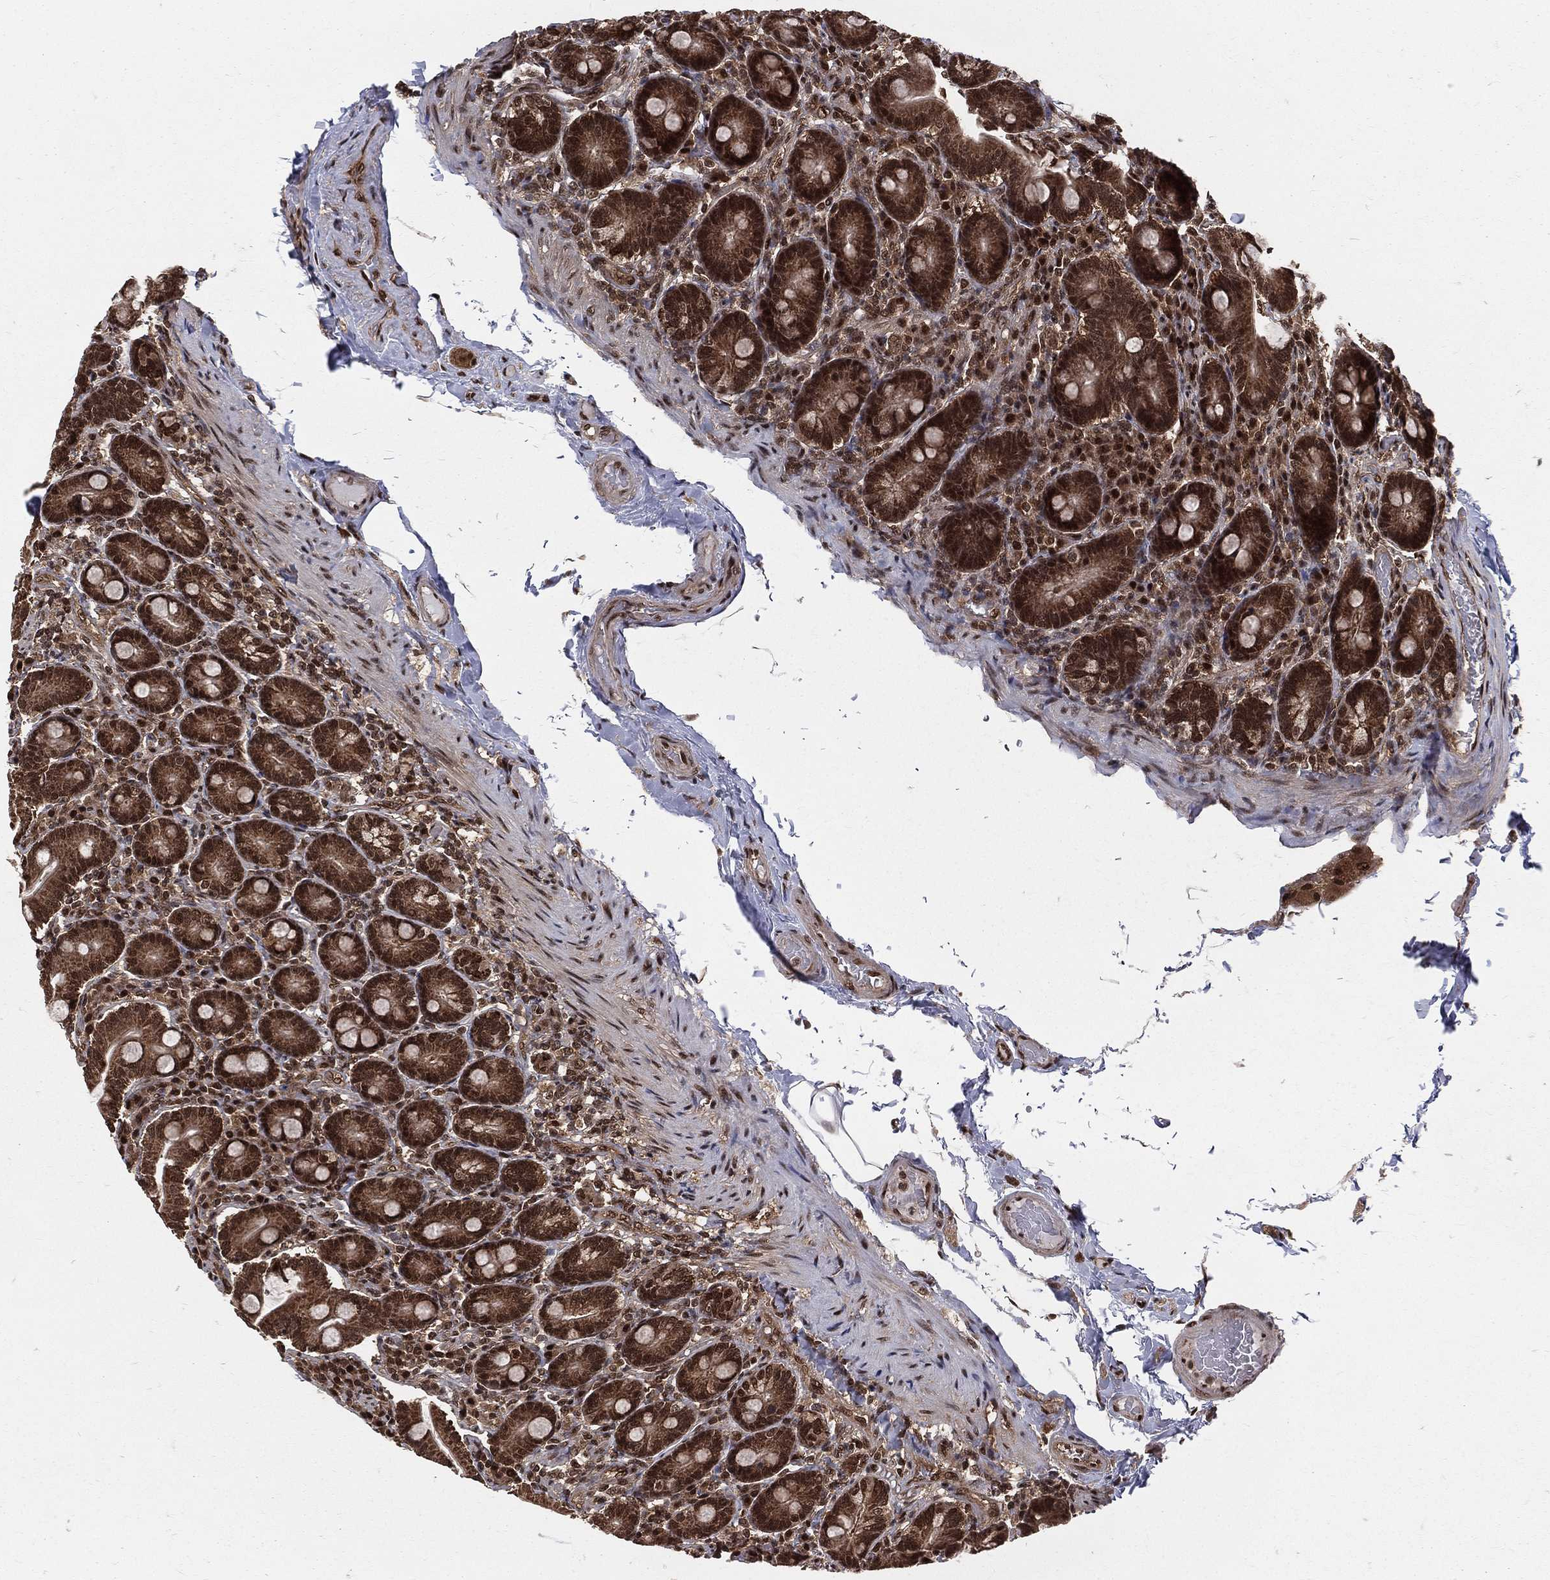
{"staining": {"intensity": "moderate", "quantity": ">75%", "location": "cytoplasmic/membranous,nuclear"}, "tissue": "small intestine", "cell_type": "Glandular cells", "image_type": "normal", "snomed": [{"axis": "morphology", "description": "Normal tissue, NOS"}, {"axis": "topography", "description": "Small intestine"}], "caption": "Immunohistochemical staining of normal human small intestine shows medium levels of moderate cytoplasmic/membranous,nuclear positivity in approximately >75% of glandular cells. (DAB IHC, brown staining for protein, blue staining for nuclei).", "gene": "COPS4", "patient": {"sex": "male", "age": 66}}